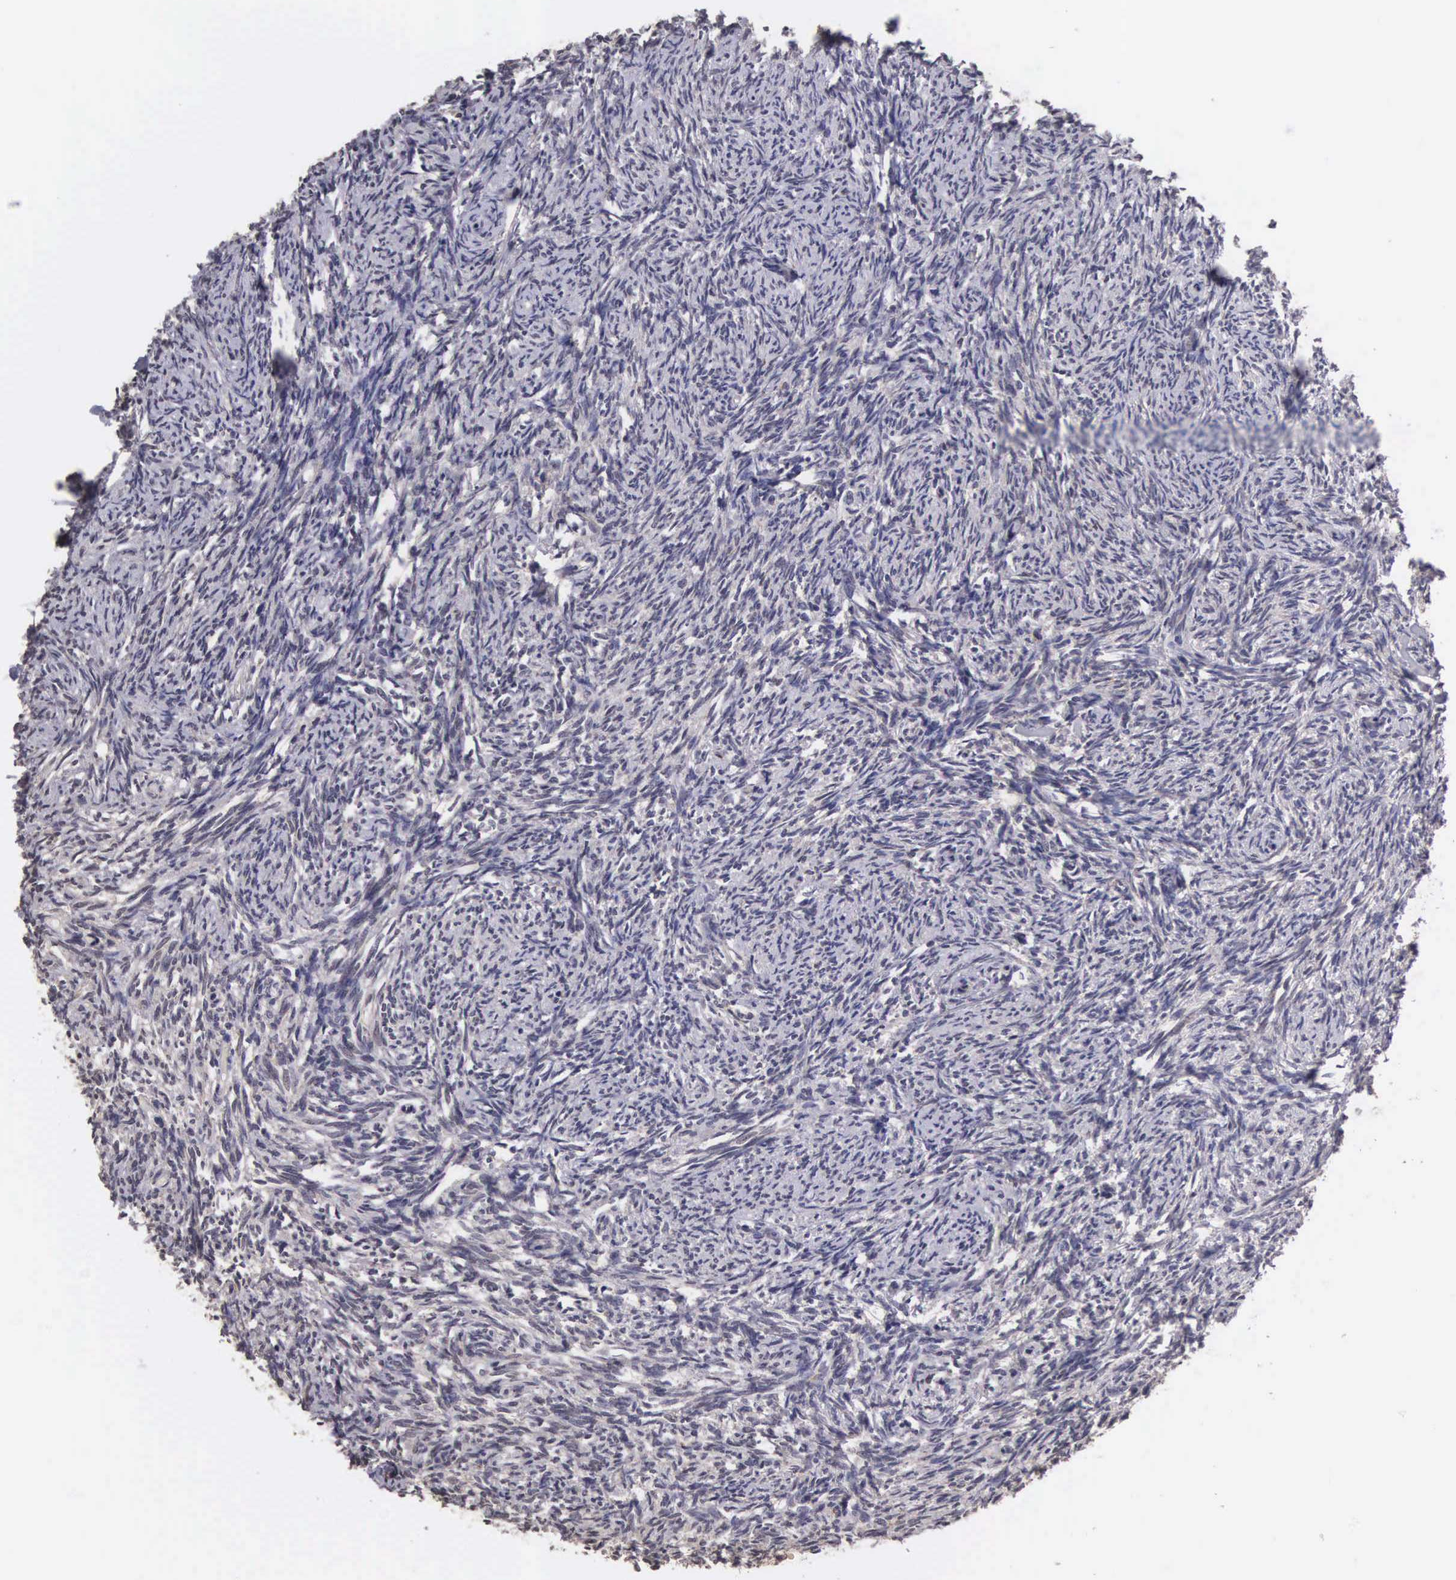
{"staining": {"intensity": "weak", "quantity": "25%-75%", "location": "cytoplasmic/membranous"}, "tissue": "ovary", "cell_type": "Ovarian stroma cells", "image_type": "normal", "snomed": [{"axis": "morphology", "description": "Normal tissue, NOS"}, {"axis": "topography", "description": "Ovary"}], "caption": "Protein staining reveals weak cytoplasmic/membranous staining in about 25%-75% of ovarian stroma cells in benign ovary.", "gene": "CDC45", "patient": {"sex": "female", "age": 54}}